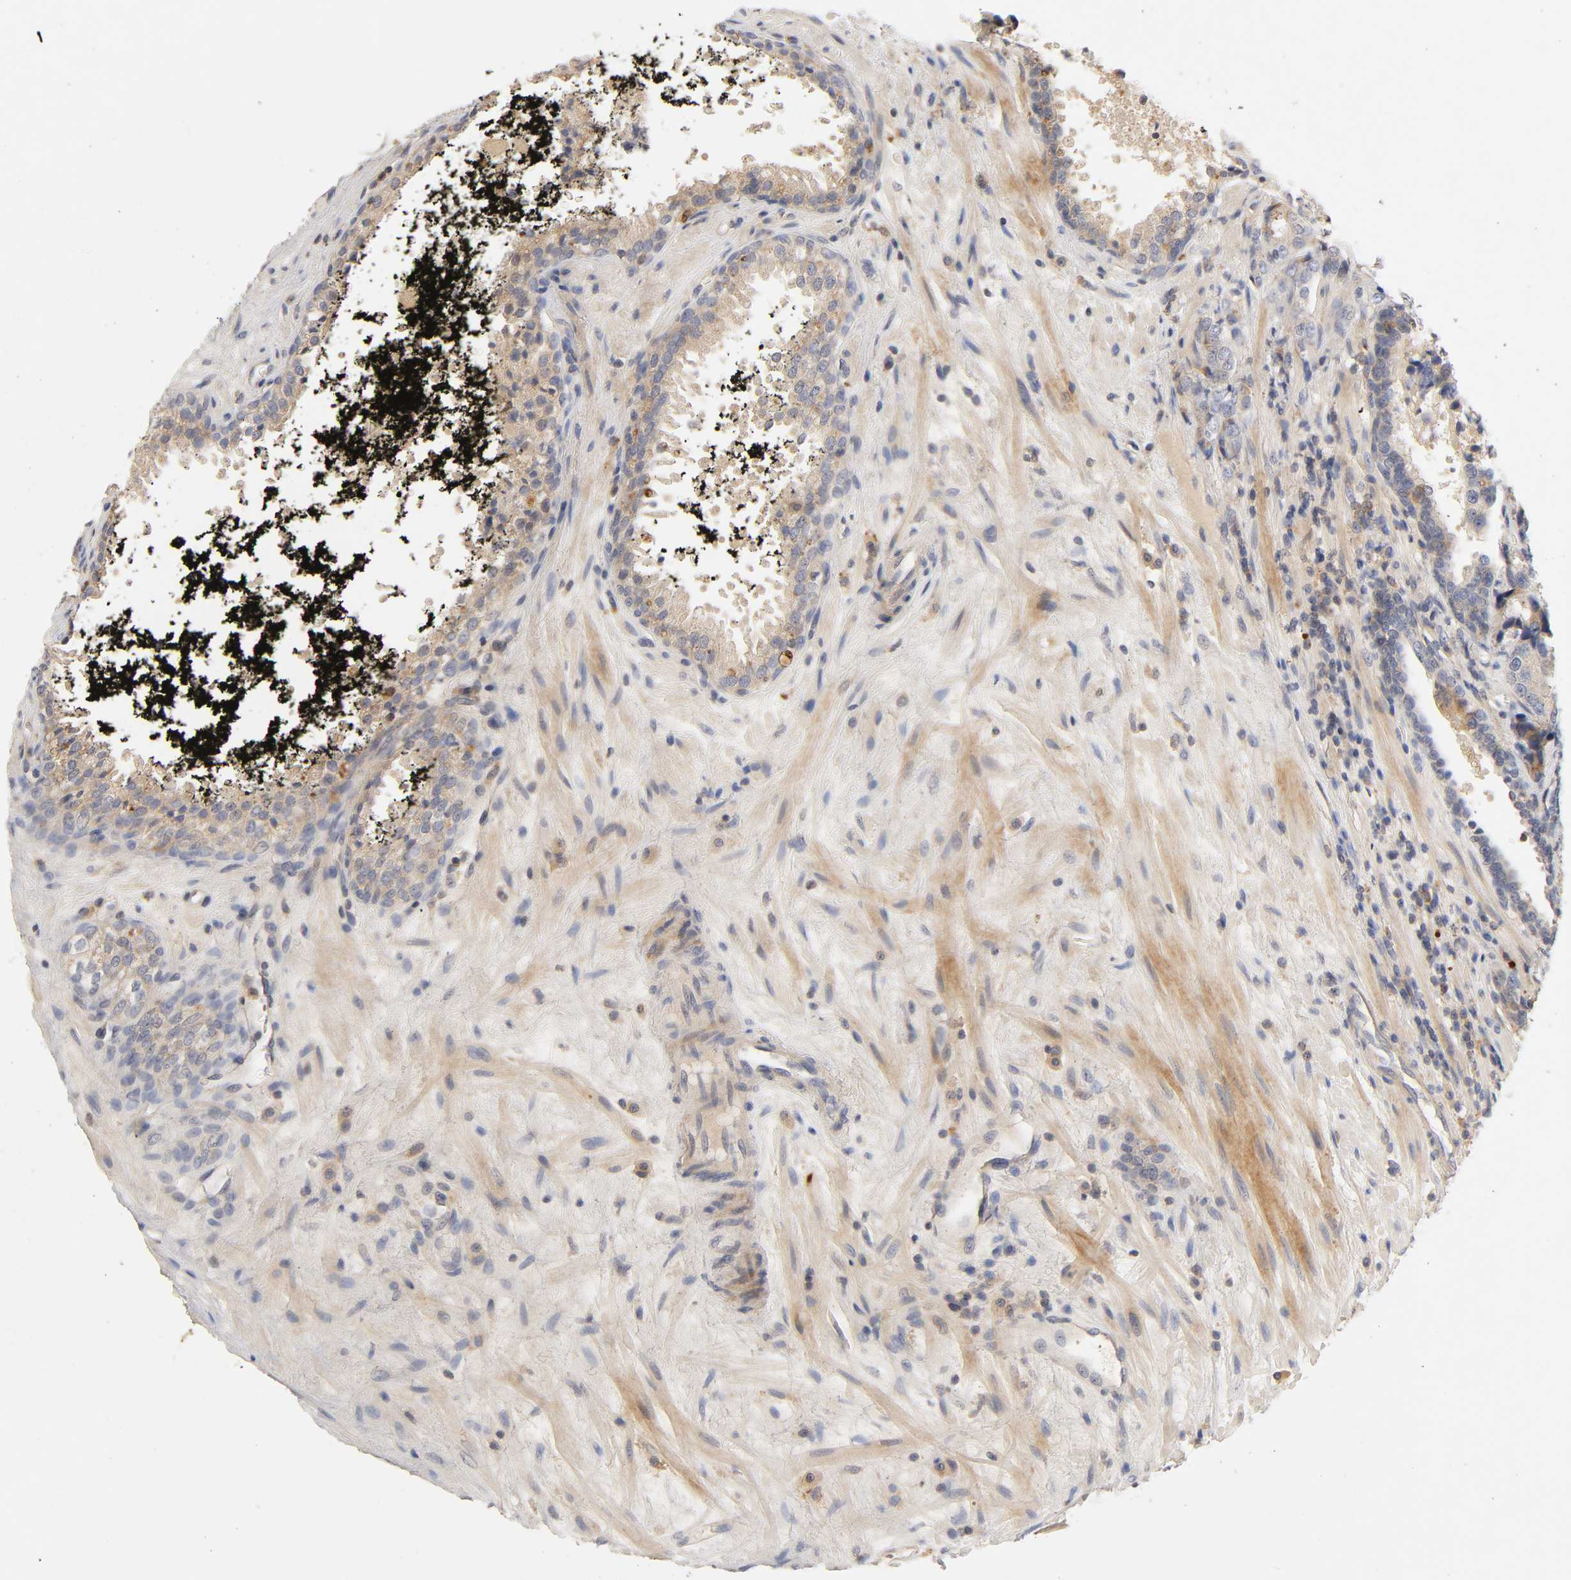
{"staining": {"intensity": "moderate", "quantity": ">75%", "location": "cytoplasmic/membranous"}, "tissue": "prostate cancer", "cell_type": "Tumor cells", "image_type": "cancer", "snomed": [{"axis": "morphology", "description": "Adenocarcinoma, High grade"}, {"axis": "topography", "description": "Prostate"}], "caption": "Protein expression by IHC shows moderate cytoplasmic/membranous positivity in approximately >75% of tumor cells in high-grade adenocarcinoma (prostate).", "gene": "RHOA", "patient": {"sex": "male", "age": 58}}